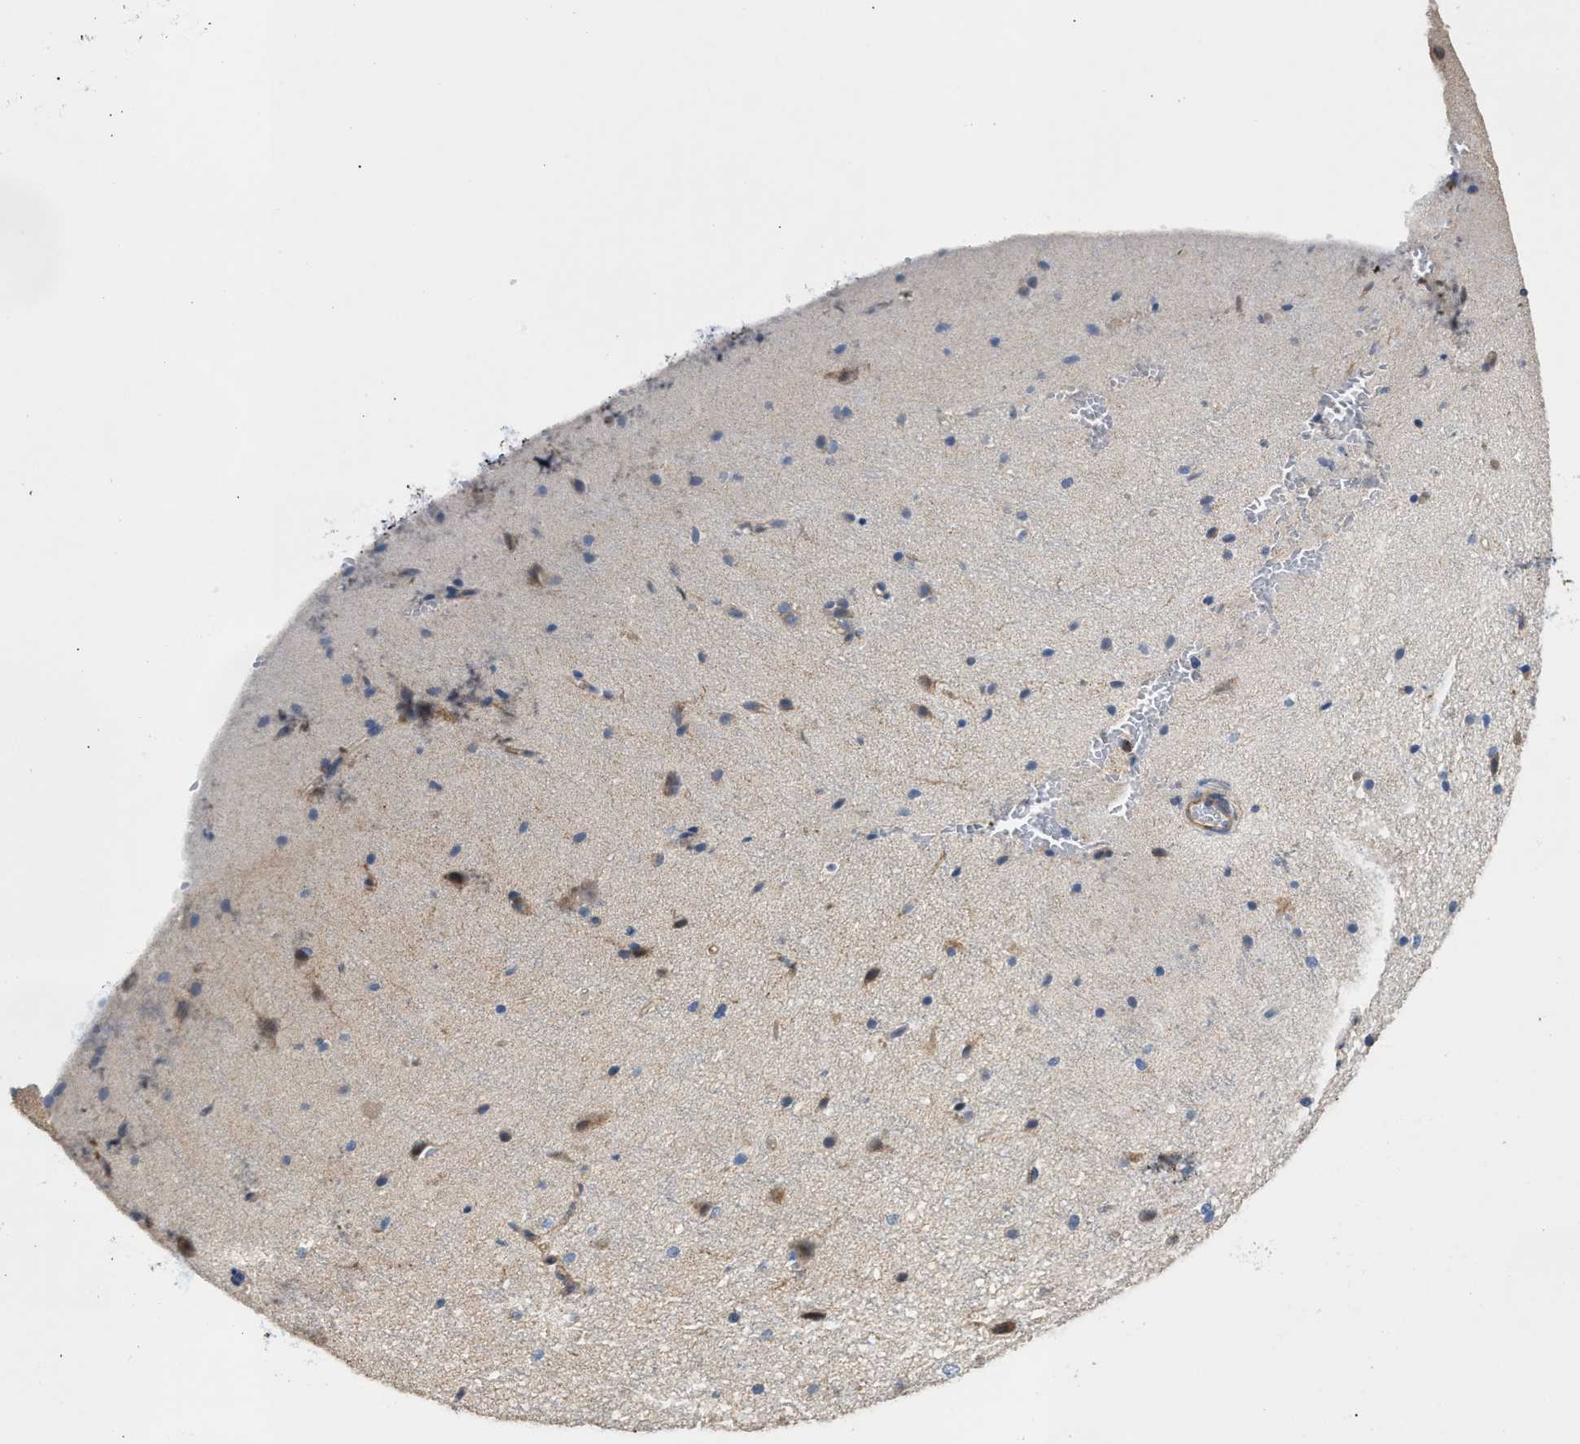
{"staining": {"intensity": "moderate", "quantity": ">75%", "location": "cytoplasmic/membranous"}, "tissue": "cerebral cortex", "cell_type": "Endothelial cells", "image_type": "normal", "snomed": [{"axis": "morphology", "description": "Normal tissue, NOS"}, {"axis": "morphology", "description": "Developmental malformation"}, {"axis": "topography", "description": "Cerebral cortex"}], "caption": "Protein analysis of benign cerebral cortex shows moderate cytoplasmic/membranous expression in approximately >75% of endothelial cells.", "gene": "TACO1", "patient": {"sex": "female", "age": 30}}